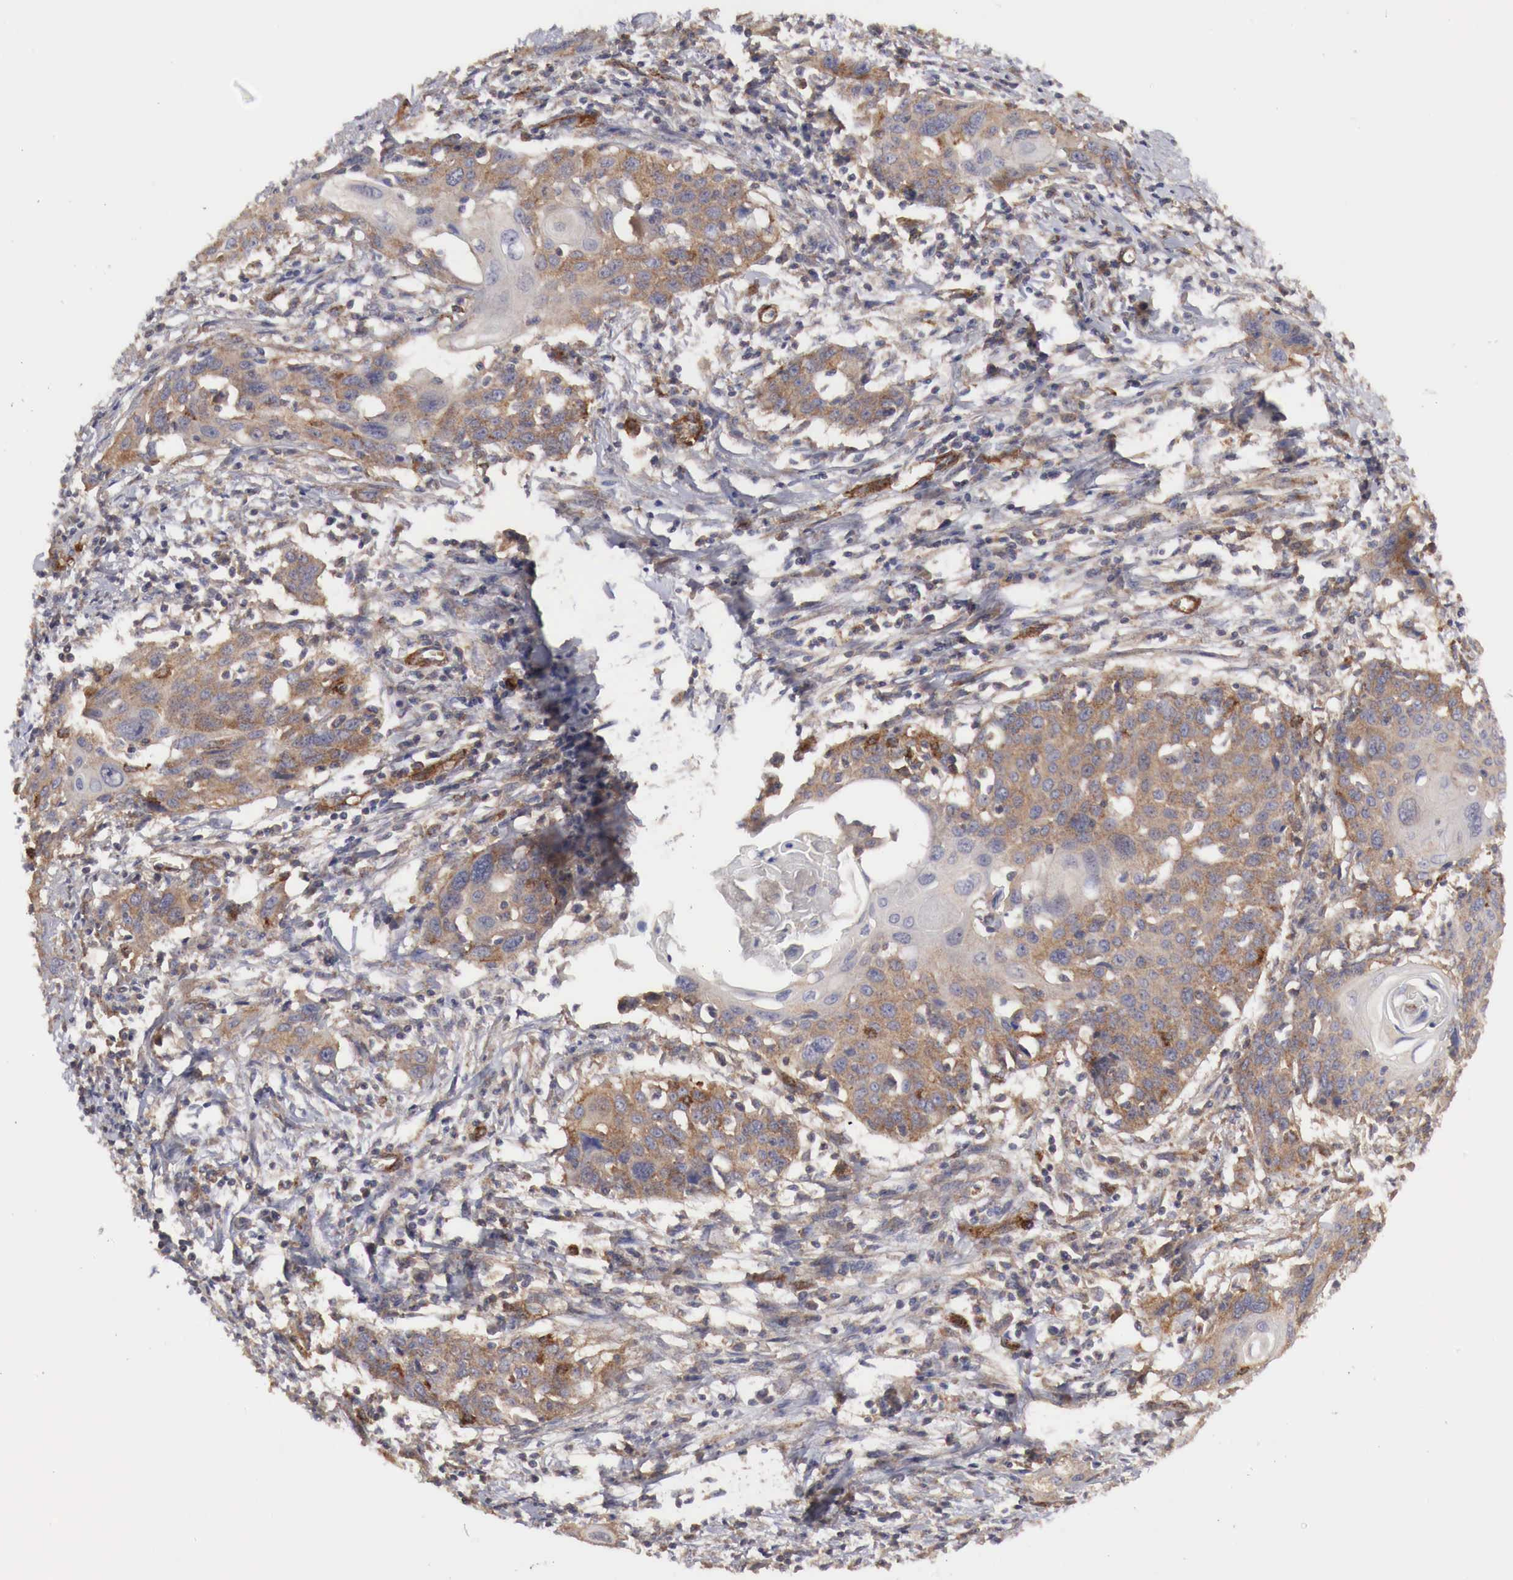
{"staining": {"intensity": "moderate", "quantity": ">75%", "location": "cytoplasmic/membranous"}, "tissue": "cervical cancer", "cell_type": "Tumor cells", "image_type": "cancer", "snomed": [{"axis": "morphology", "description": "Squamous cell carcinoma, NOS"}, {"axis": "topography", "description": "Cervix"}], "caption": "Cervical cancer (squamous cell carcinoma) stained with DAB (3,3'-diaminobenzidine) immunohistochemistry displays medium levels of moderate cytoplasmic/membranous staining in about >75% of tumor cells. (Stains: DAB (3,3'-diaminobenzidine) in brown, nuclei in blue, Microscopy: brightfield microscopy at high magnification).", "gene": "ARMCX4", "patient": {"sex": "female", "age": 54}}